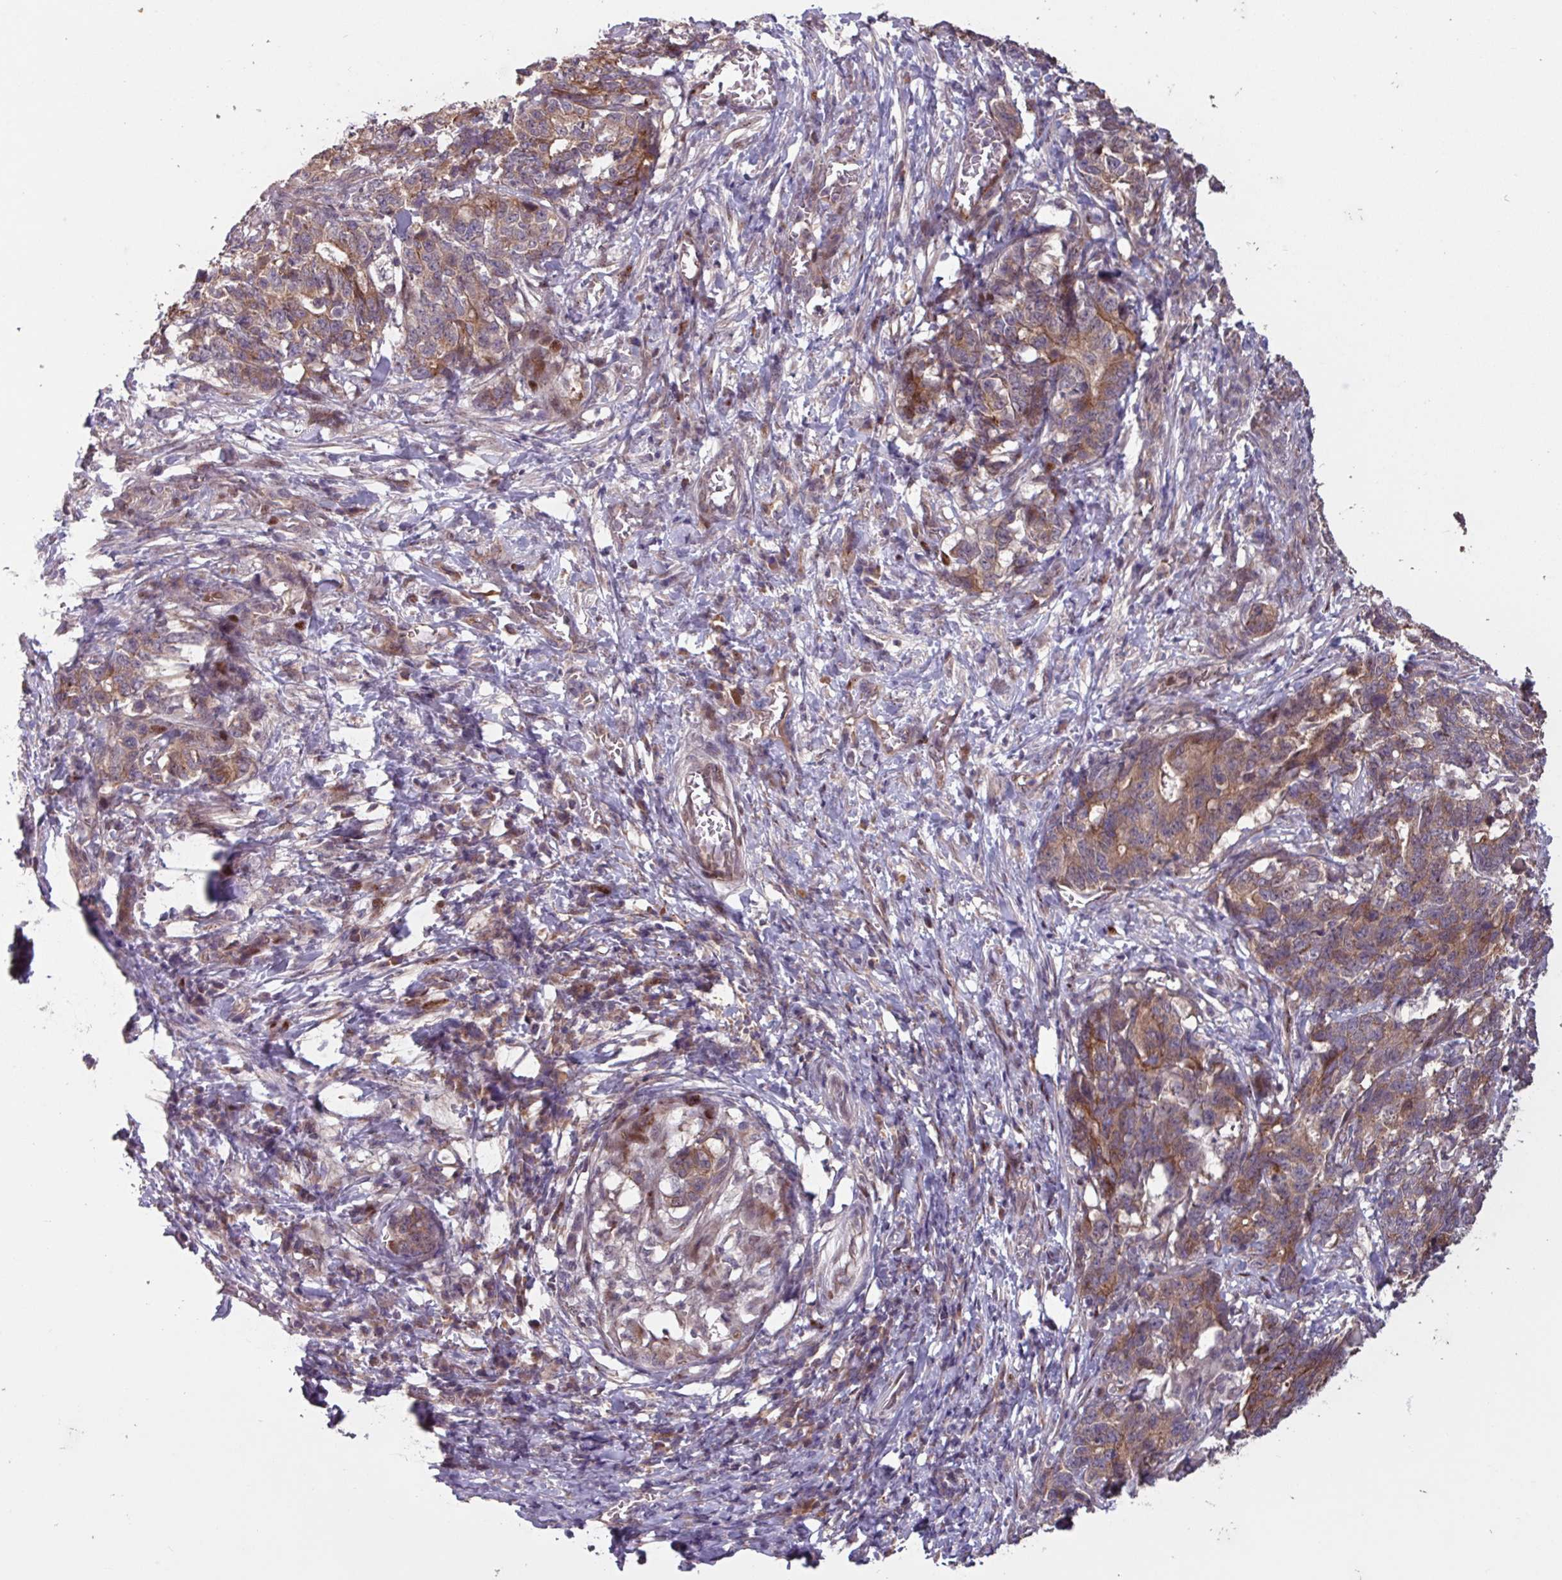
{"staining": {"intensity": "moderate", "quantity": ">75%", "location": "cytoplasmic/membranous"}, "tissue": "stomach cancer", "cell_type": "Tumor cells", "image_type": "cancer", "snomed": [{"axis": "morphology", "description": "Normal tissue, NOS"}, {"axis": "morphology", "description": "Adenocarcinoma, NOS"}, {"axis": "topography", "description": "Stomach"}], "caption": "Protein staining reveals moderate cytoplasmic/membranous expression in approximately >75% of tumor cells in stomach cancer.", "gene": "TMEM88", "patient": {"sex": "female", "age": 64}}